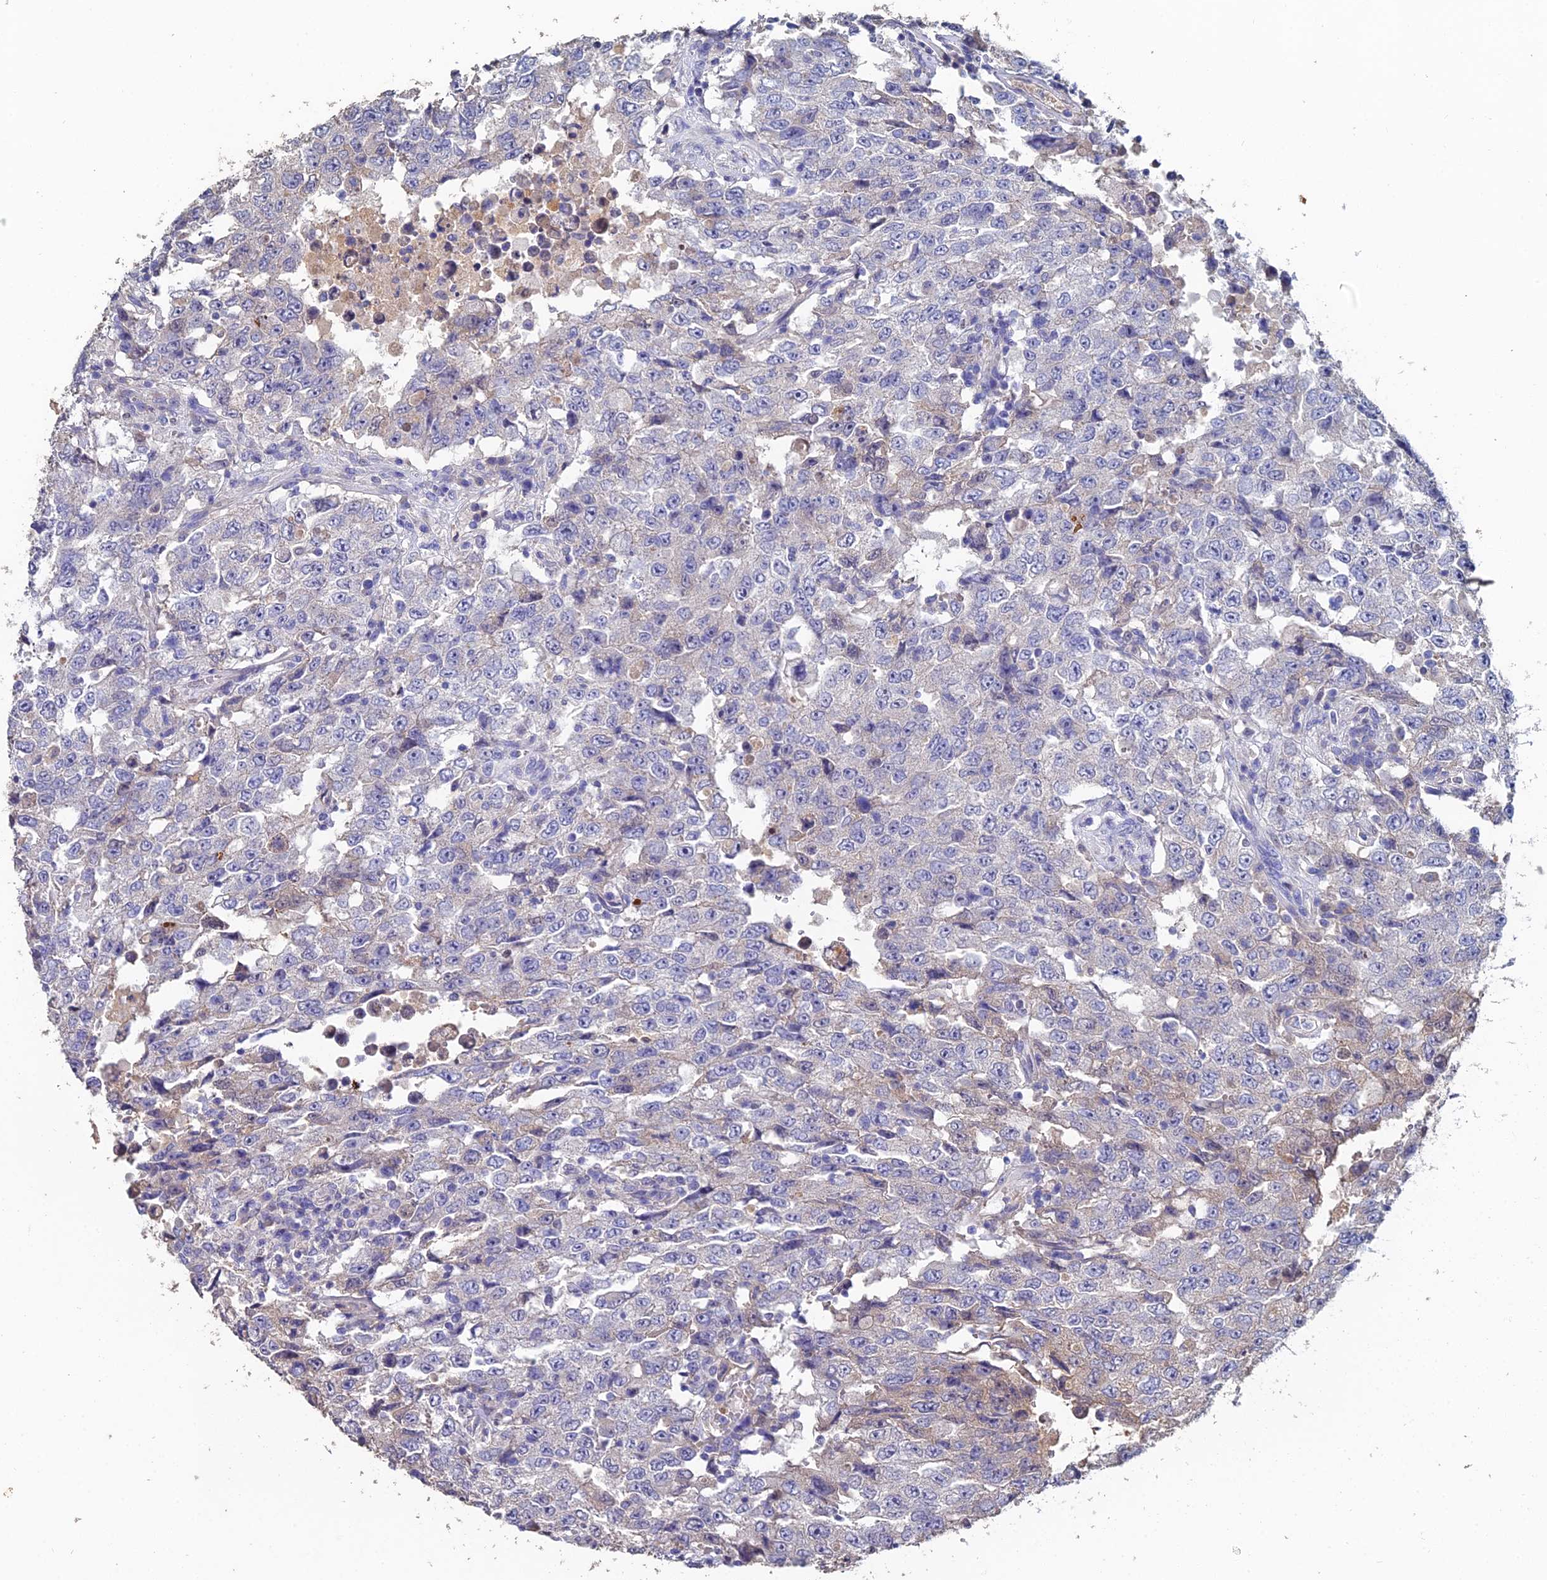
{"staining": {"intensity": "negative", "quantity": "none", "location": "none"}, "tissue": "testis cancer", "cell_type": "Tumor cells", "image_type": "cancer", "snomed": [{"axis": "morphology", "description": "Carcinoma, Embryonal, NOS"}, {"axis": "topography", "description": "Testis"}], "caption": "Immunohistochemical staining of testis embryonal carcinoma demonstrates no significant expression in tumor cells.", "gene": "ESRRG", "patient": {"sex": "male", "age": 26}}